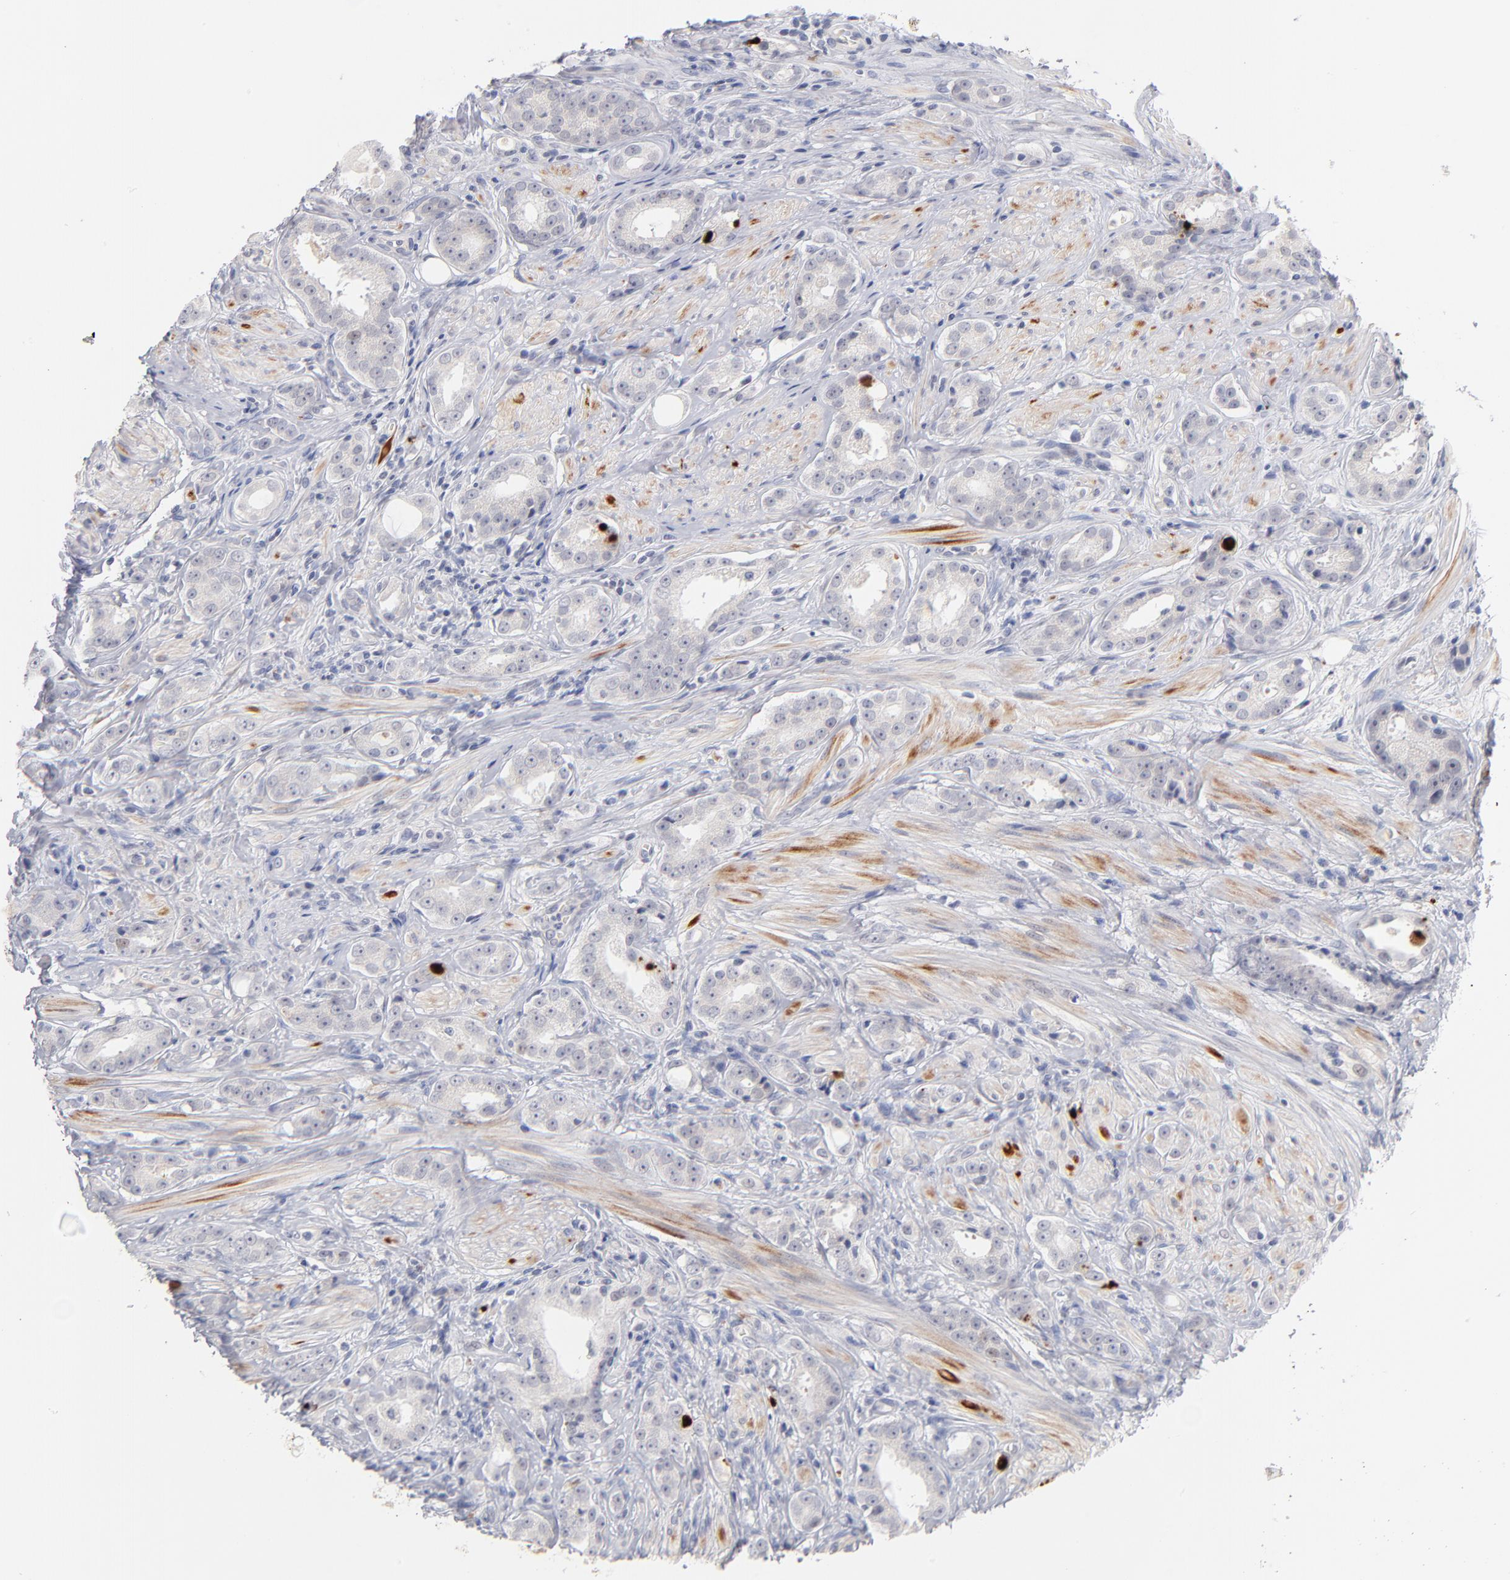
{"staining": {"intensity": "negative", "quantity": "none", "location": "none"}, "tissue": "prostate cancer", "cell_type": "Tumor cells", "image_type": "cancer", "snomed": [{"axis": "morphology", "description": "Adenocarcinoma, Medium grade"}, {"axis": "topography", "description": "Prostate"}], "caption": "IHC micrograph of human prostate cancer (adenocarcinoma (medium-grade)) stained for a protein (brown), which shows no positivity in tumor cells.", "gene": "PARP1", "patient": {"sex": "male", "age": 53}}